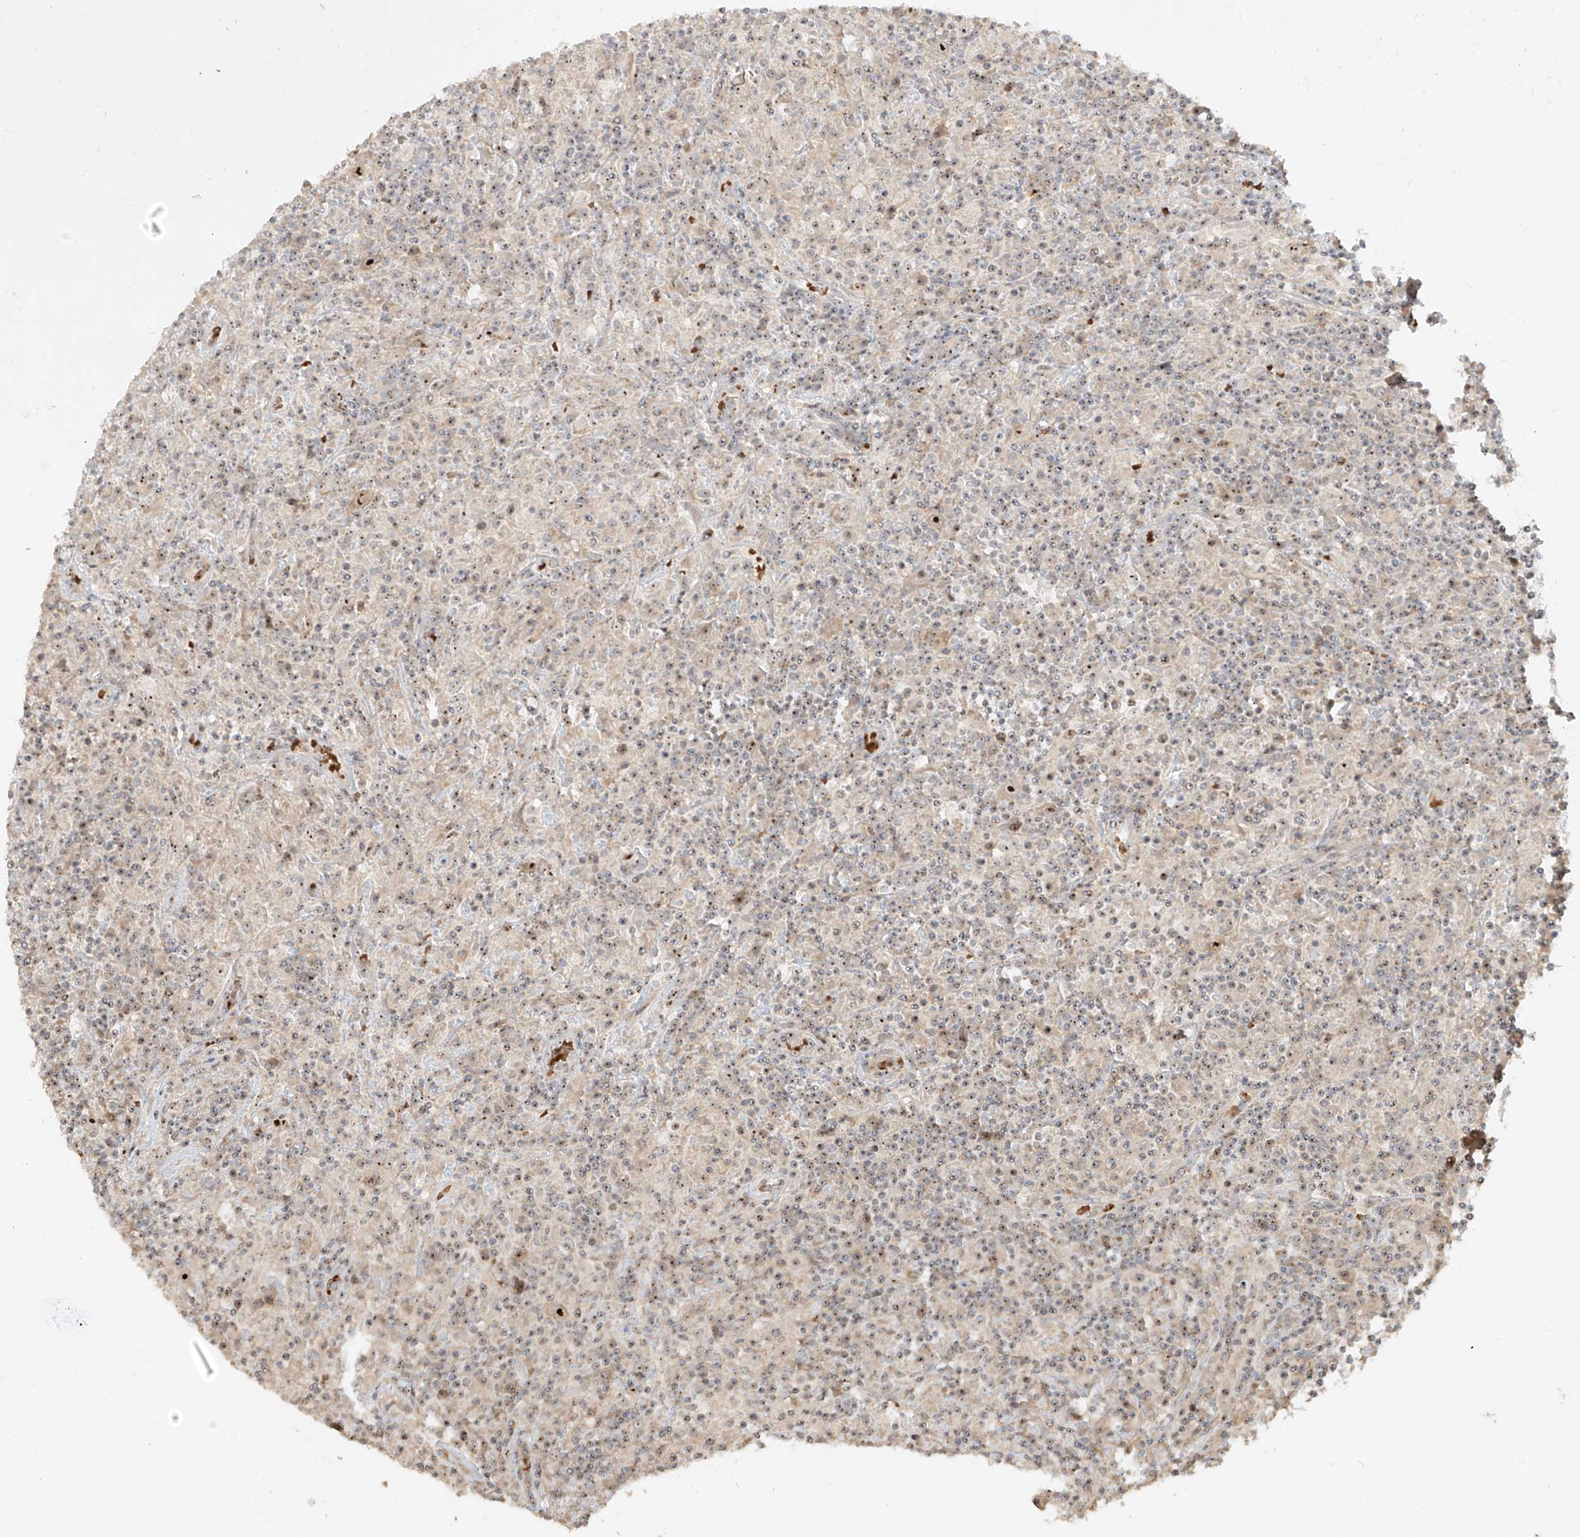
{"staining": {"intensity": "strong", "quantity": ">75%", "location": "nuclear"}, "tissue": "lymphoma", "cell_type": "Tumor cells", "image_type": "cancer", "snomed": [{"axis": "morphology", "description": "Hodgkin's disease, NOS"}, {"axis": "topography", "description": "Lymph node"}], "caption": "Tumor cells display high levels of strong nuclear expression in approximately >75% of cells in Hodgkin's disease.", "gene": "BYSL", "patient": {"sex": "male", "age": 70}}